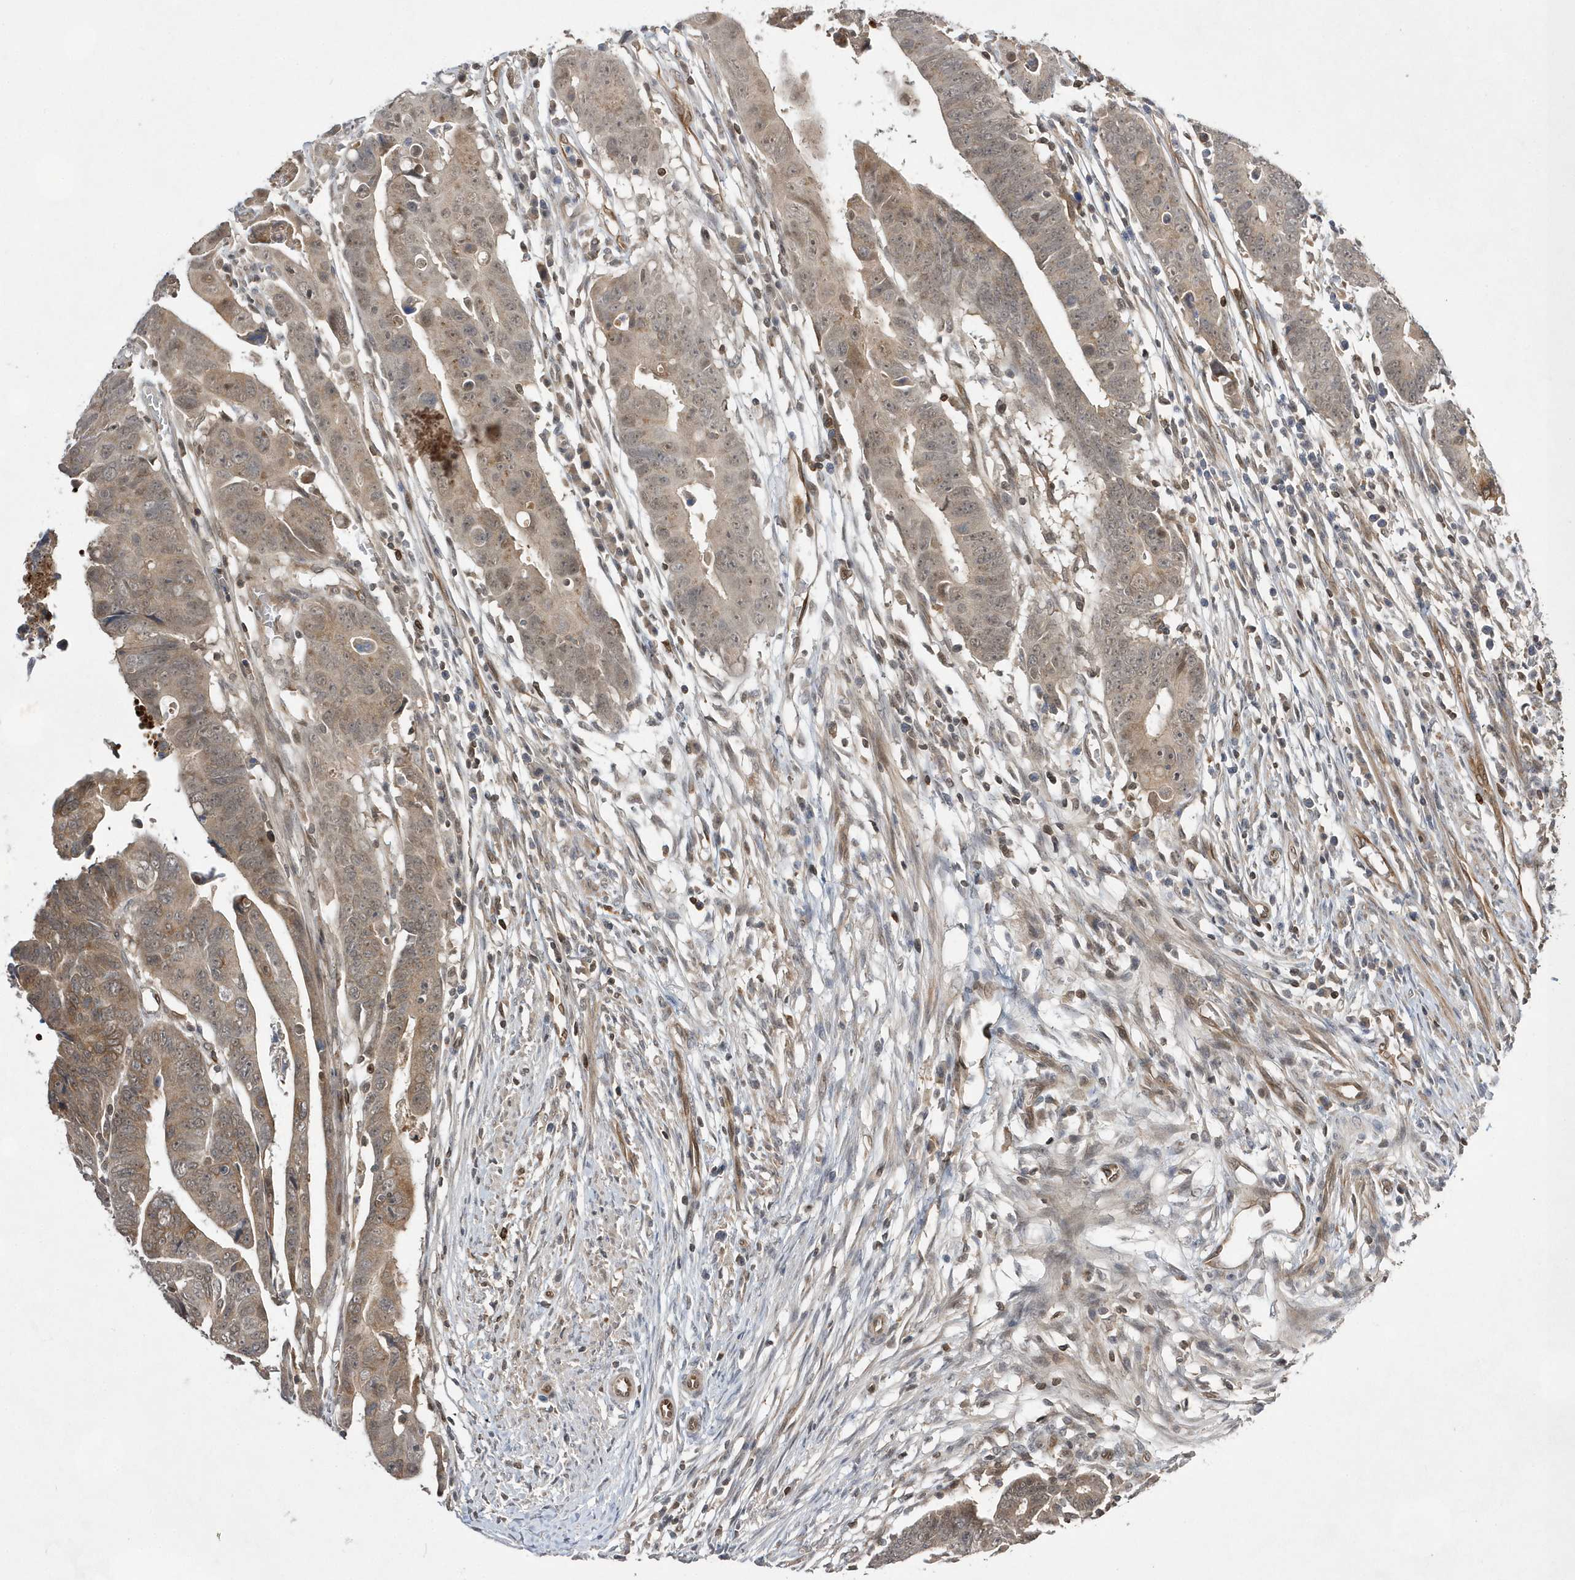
{"staining": {"intensity": "weak", "quantity": ">75%", "location": "cytoplasmic/membranous,nuclear"}, "tissue": "colorectal cancer", "cell_type": "Tumor cells", "image_type": "cancer", "snomed": [{"axis": "morphology", "description": "Adenocarcinoma, NOS"}, {"axis": "topography", "description": "Rectum"}], "caption": "Colorectal adenocarcinoma tissue displays weak cytoplasmic/membranous and nuclear positivity in about >75% of tumor cells", "gene": "TMEM132B", "patient": {"sex": "female", "age": 65}}